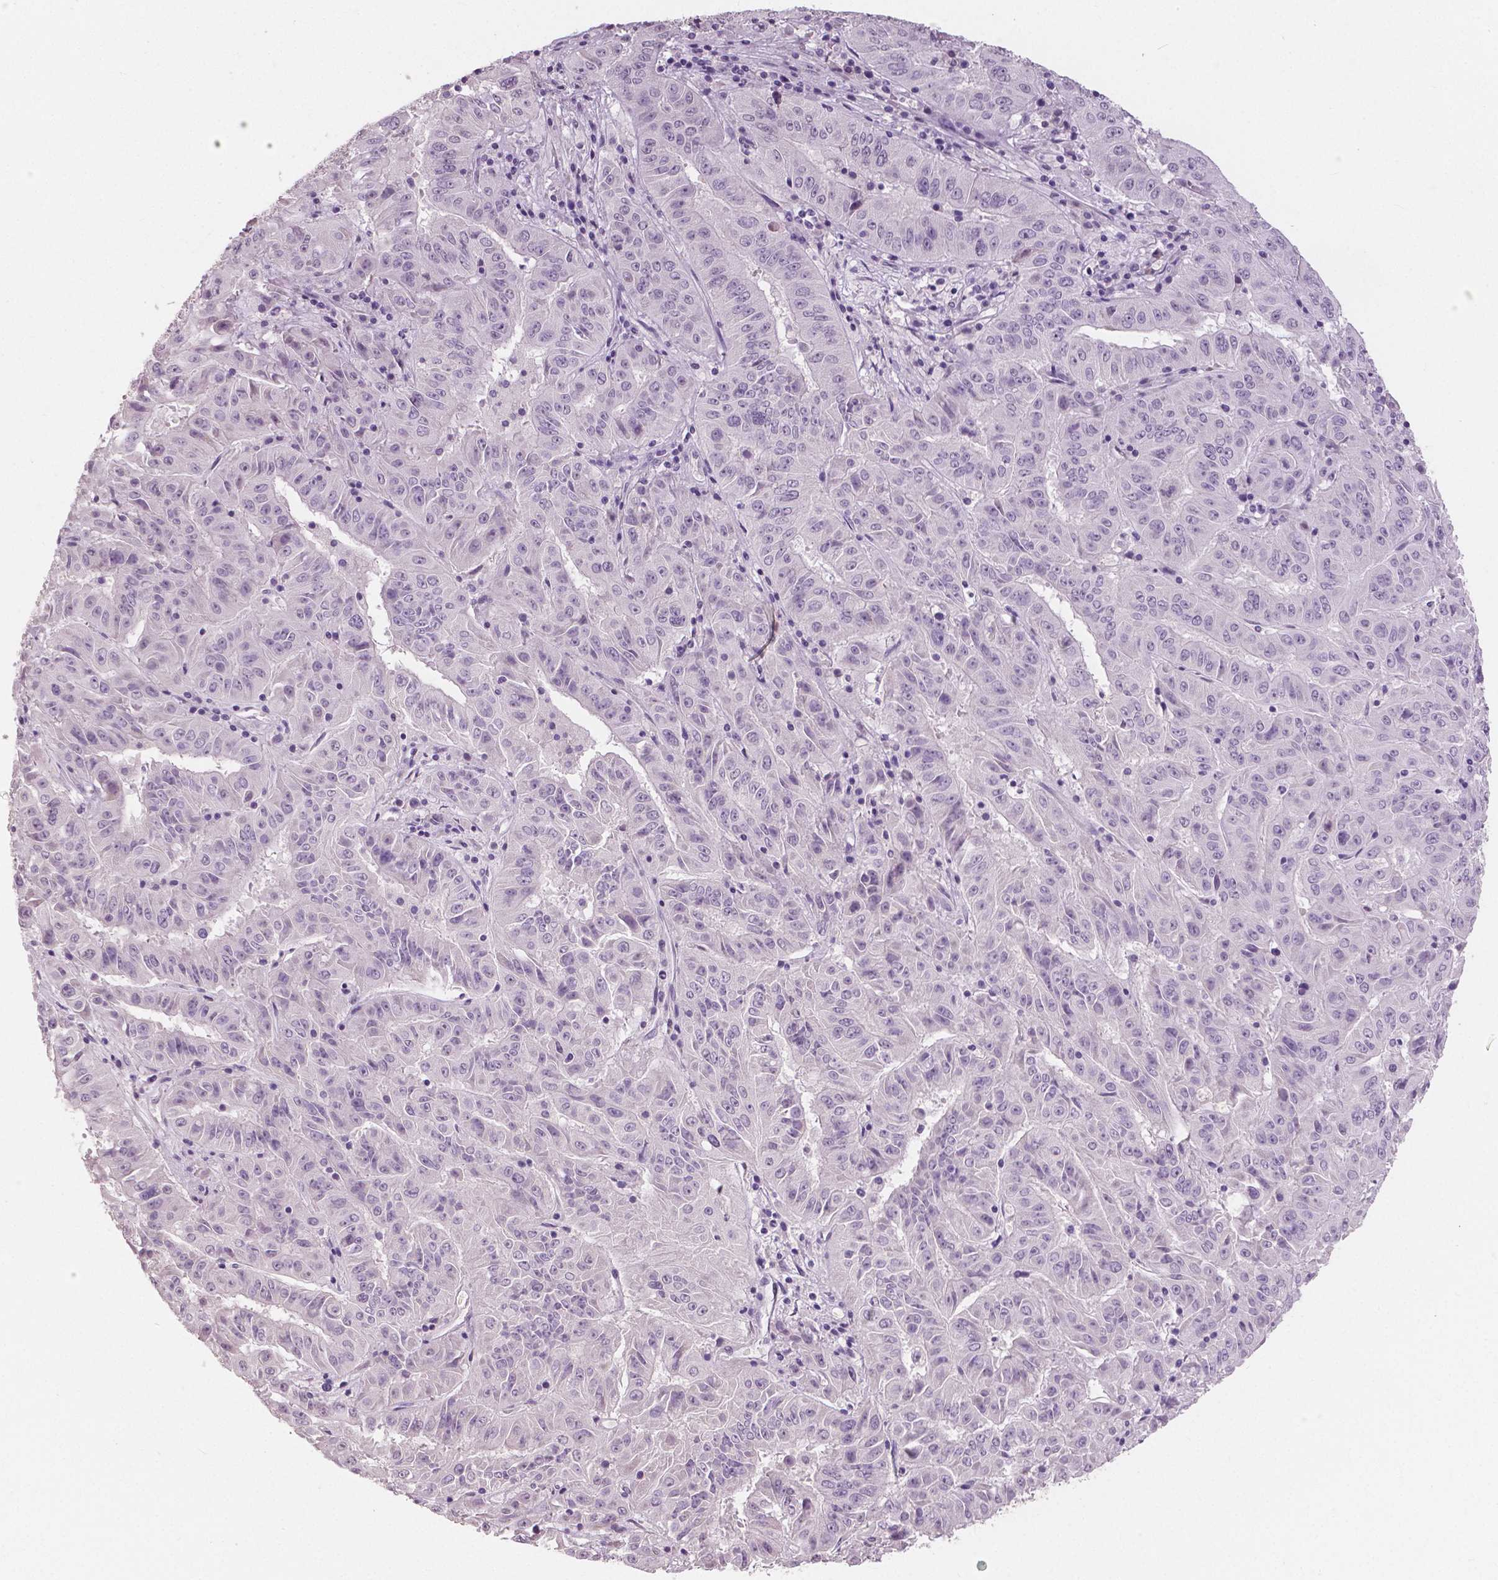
{"staining": {"intensity": "negative", "quantity": "none", "location": "none"}, "tissue": "pancreatic cancer", "cell_type": "Tumor cells", "image_type": "cancer", "snomed": [{"axis": "morphology", "description": "Adenocarcinoma, NOS"}, {"axis": "topography", "description": "Pancreas"}], "caption": "This is a photomicrograph of immunohistochemistry staining of adenocarcinoma (pancreatic), which shows no staining in tumor cells.", "gene": "NECAB1", "patient": {"sex": "male", "age": 63}}